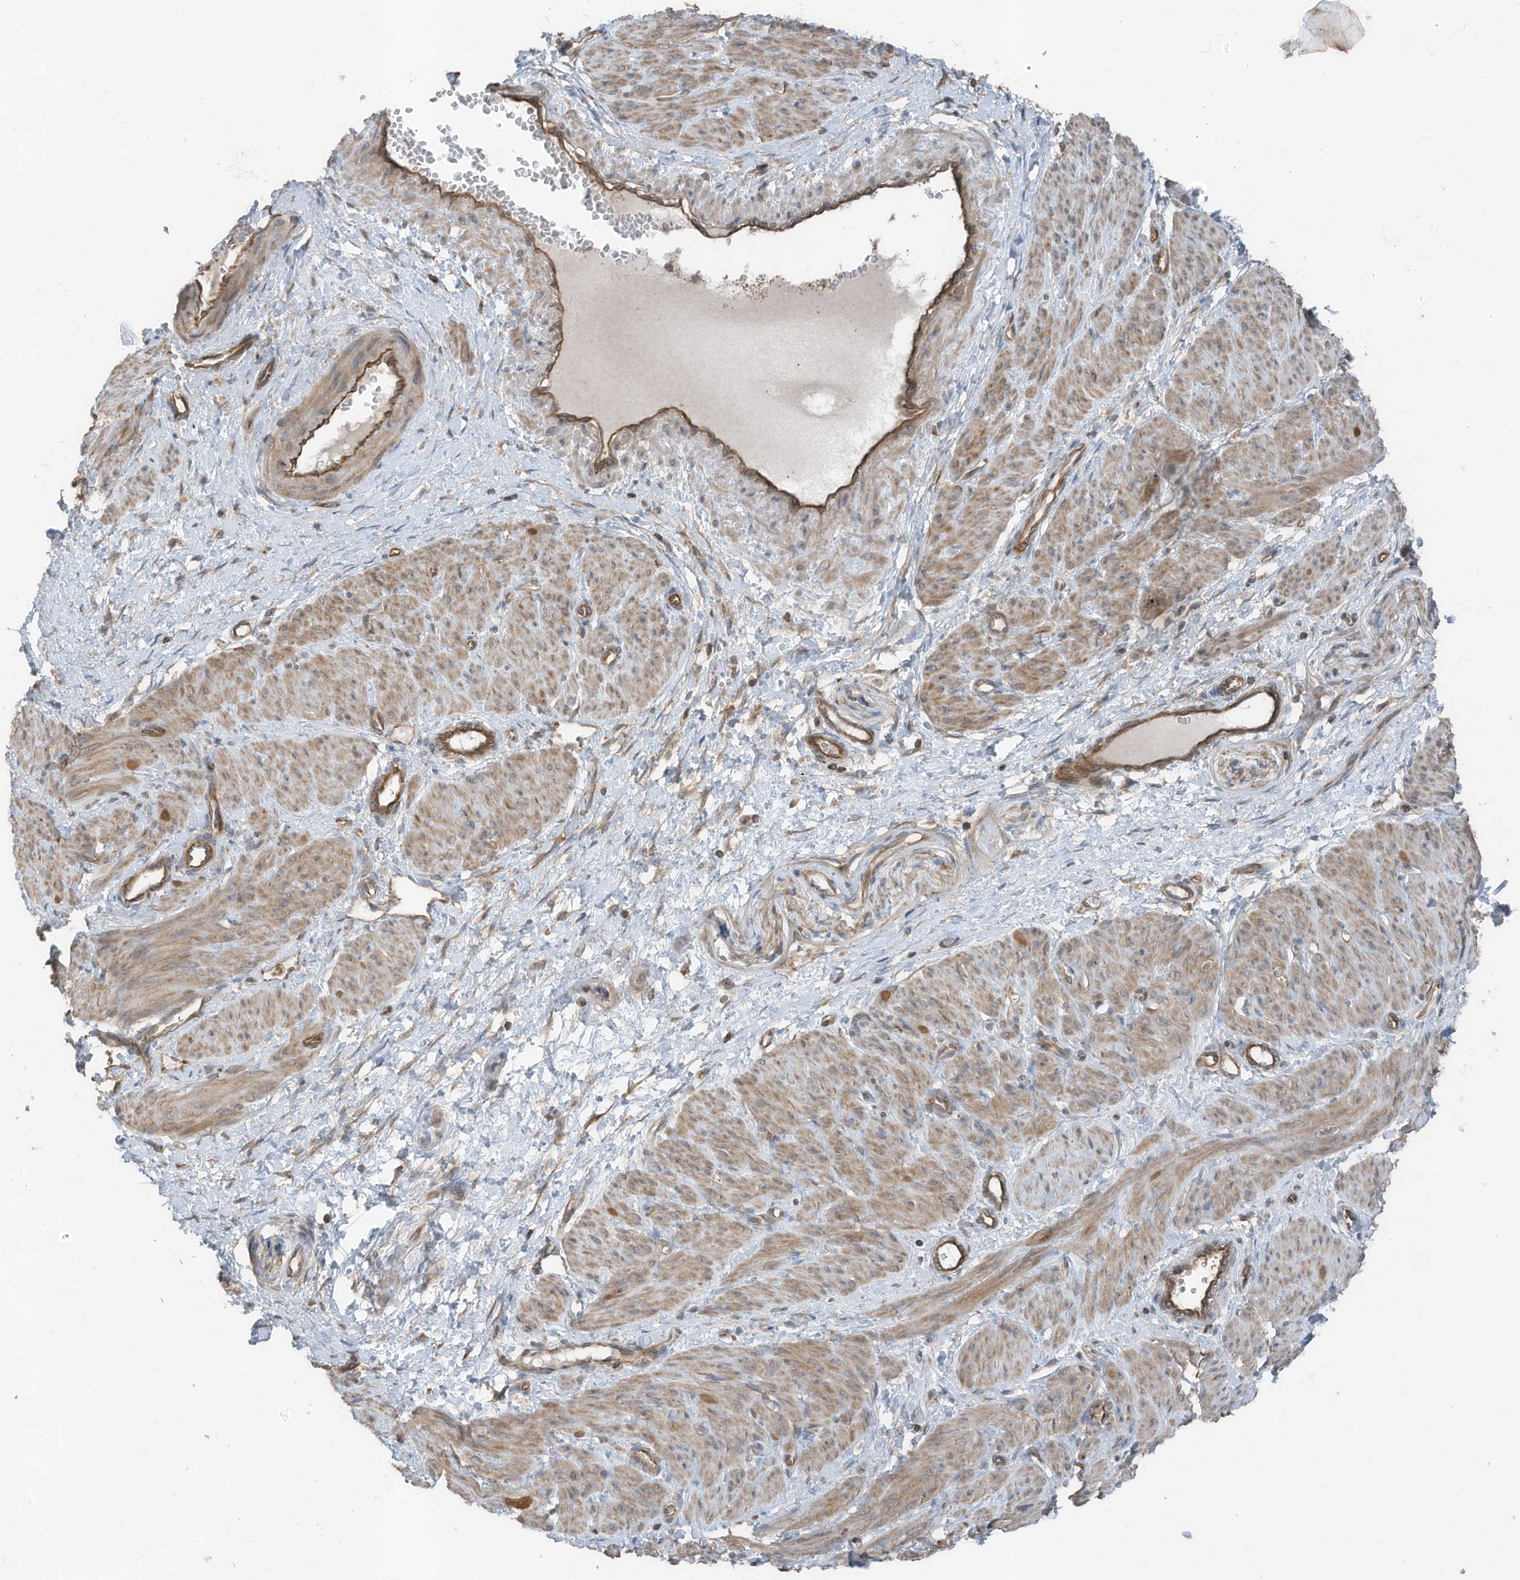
{"staining": {"intensity": "moderate", "quantity": ">75%", "location": "cytoplasmic/membranous"}, "tissue": "smooth muscle", "cell_type": "Smooth muscle cells", "image_type": "normal", "snomed": [{"axis": "morphology", "description": "Normal tissue, NOS"}, {"axis": "topography", "description": "Endometrium"}], "caption": "The immunohistochemical stain shows moderate cytoplasmic/membranous staining in smooth muscle cells of benign smooth muscle.", "gene": "TXNDC9", "patient": {"sex": "female", "age": 33}}